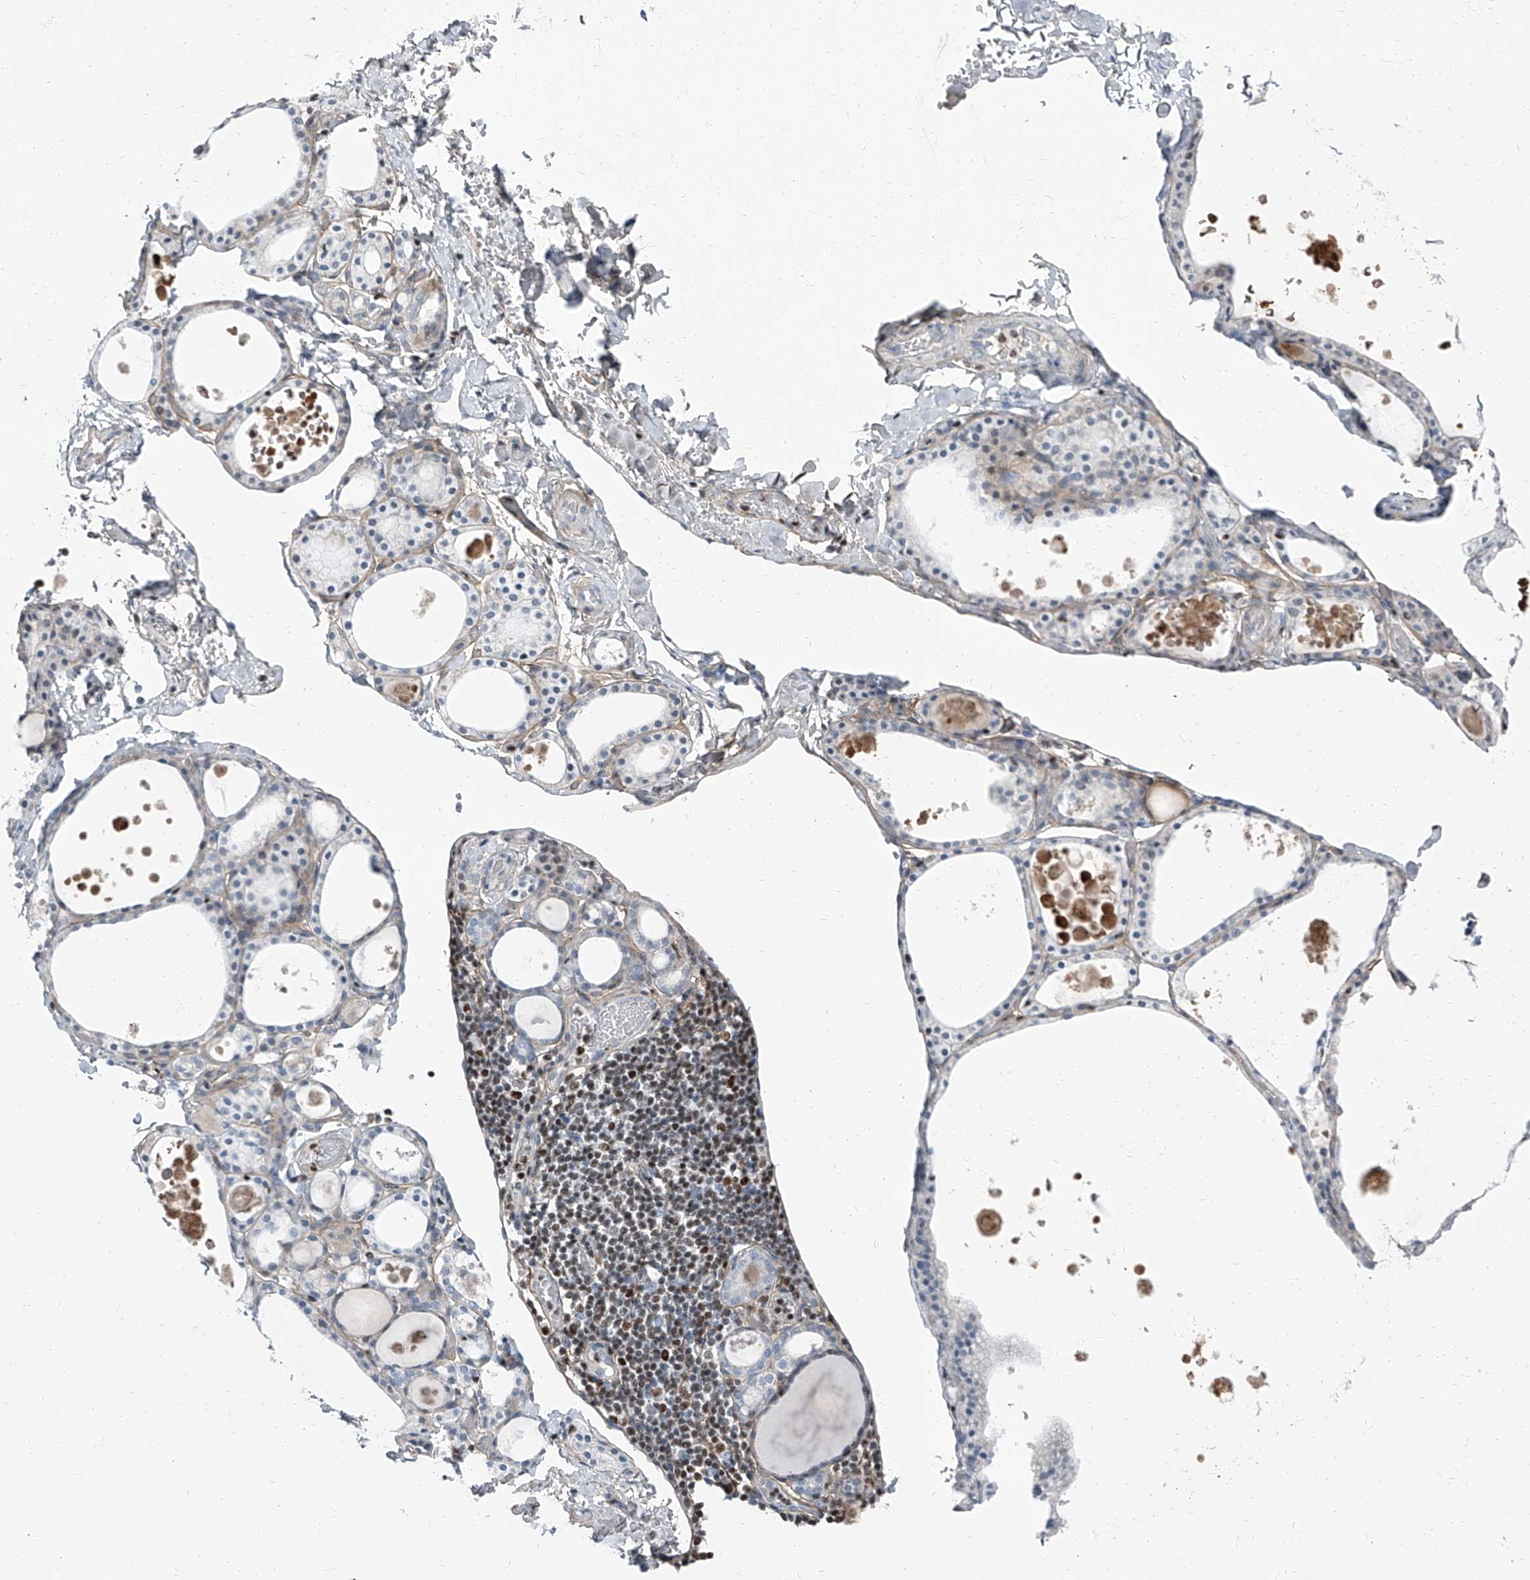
{"staining": {"intensity": "negative", "quantity": "none", "location": "none"}, "tissue": "thyroid gland", "cell_type": "Glandular cells", "image_type": "normal", "snomed": [{"axis": "morphology", "description": "Normal tissue, NOS"}, {"axis": "topography", "description": "Thyroid gland"}], "caption": "DAB (3,3'-diaminobenzidine) immunohistochemical staining of unremarkable thyroid gland demonstrates no significant positivity in glandular cells.", "gene": "HOXA3", "patient": {"sex": "male", "age": 56}}